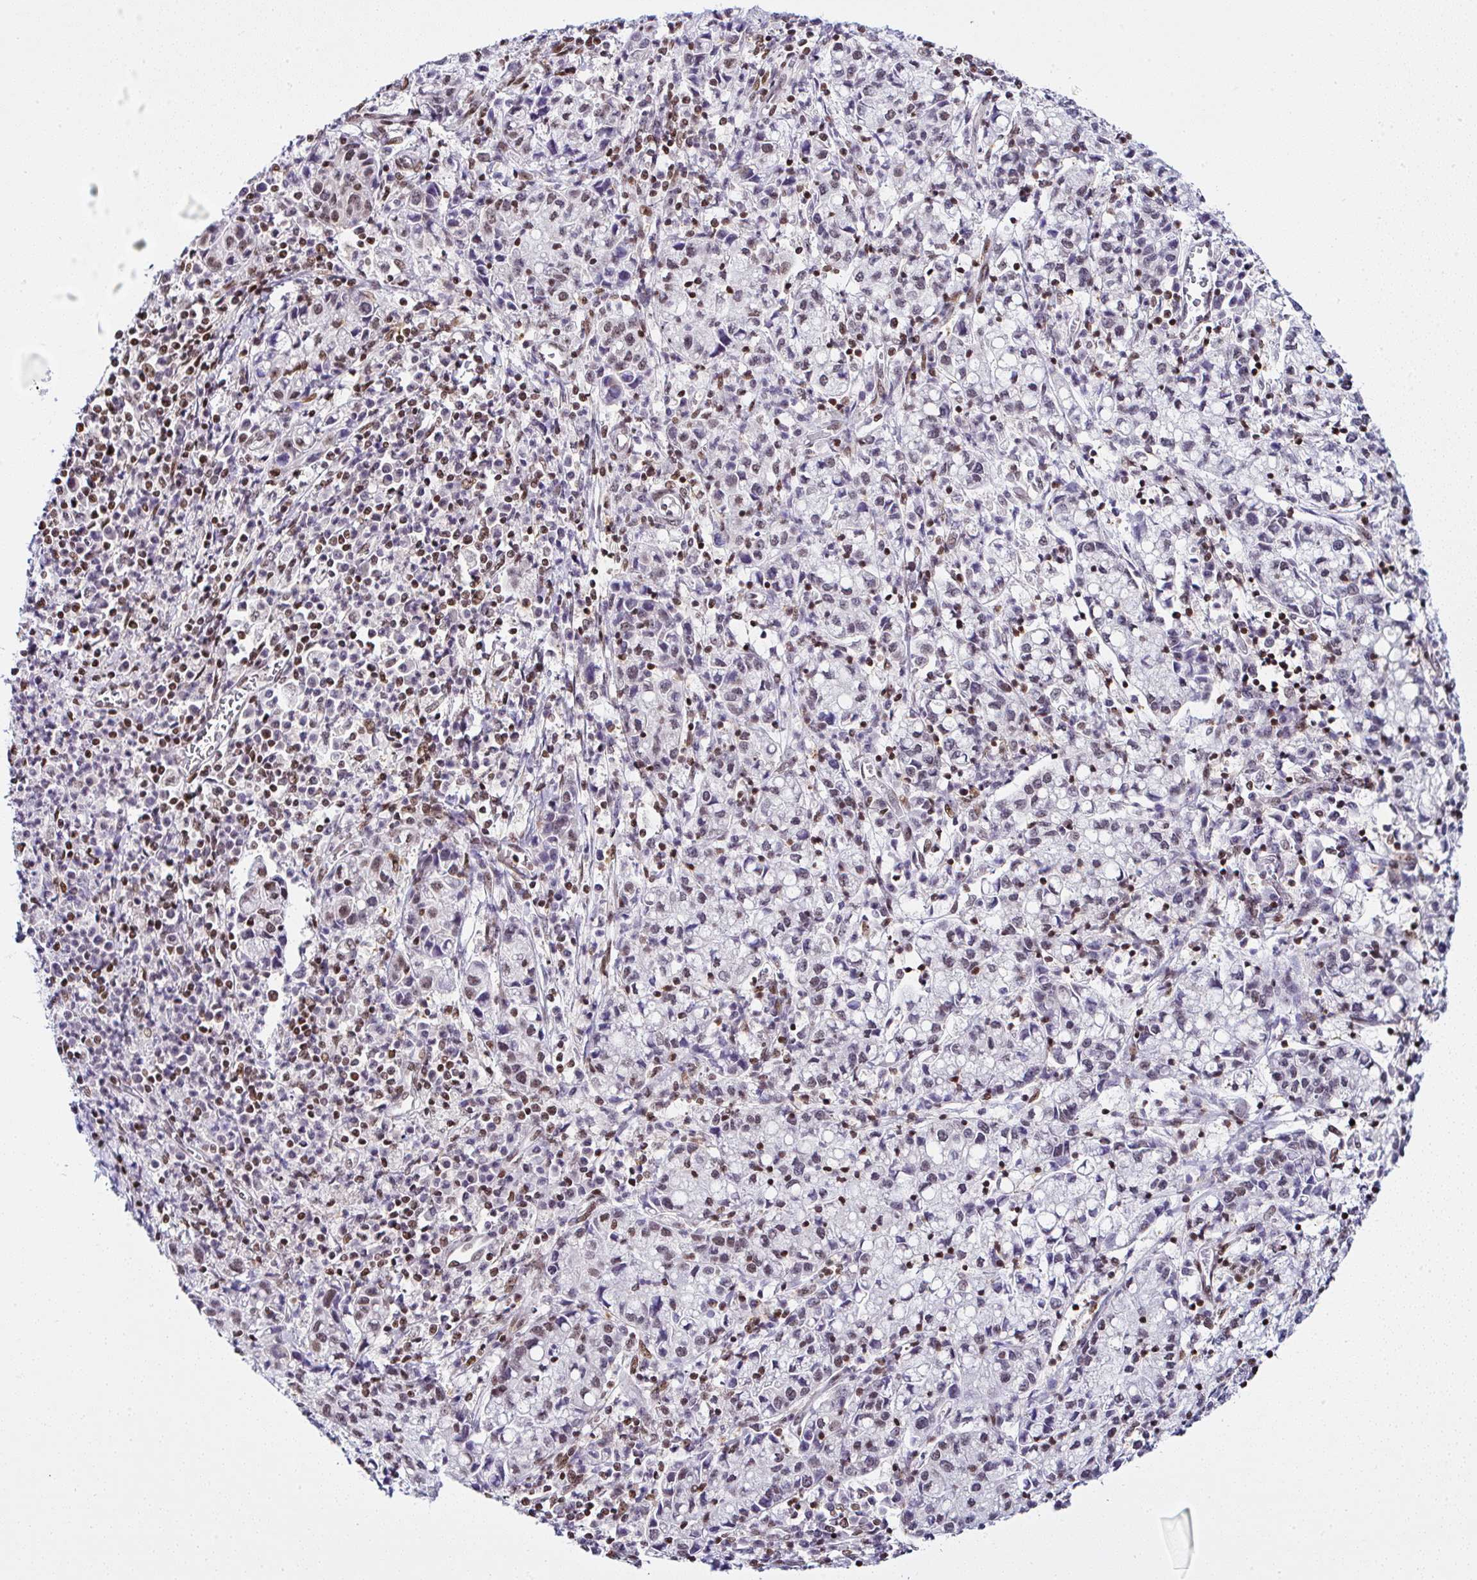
{"staining": {"intensity": "moderate", "quantity": "25%-75%", "location": "nuclear"}, "tissue": "cervical cancer", "cell_type": "Tumor cells", "image_type": "cancer", "snomed": [{"axis": "morphology", "description": "Normal tissue, NOS"}, {"axis": "morphology", "description": "Adenocarcinoma, NOS"}, {"axis": "topography", "description": "Cervix"}], "caption": "High-magnification brightfield microscopy of cervical adenocarcinoma stained with DAB (3,3'-diaminobenzidine) (brown) and counterstained with hematoxylin (blue). tumor cells exhibit moderate nuclear staining is seen in approximately25%-75% of cells. (DAB (3,3'-diaminobenzidine) IHC, brown staining for protein, blue staining for nuclei).", "gene": "DR1", "patient": {"sex": "female", "age": 44}}